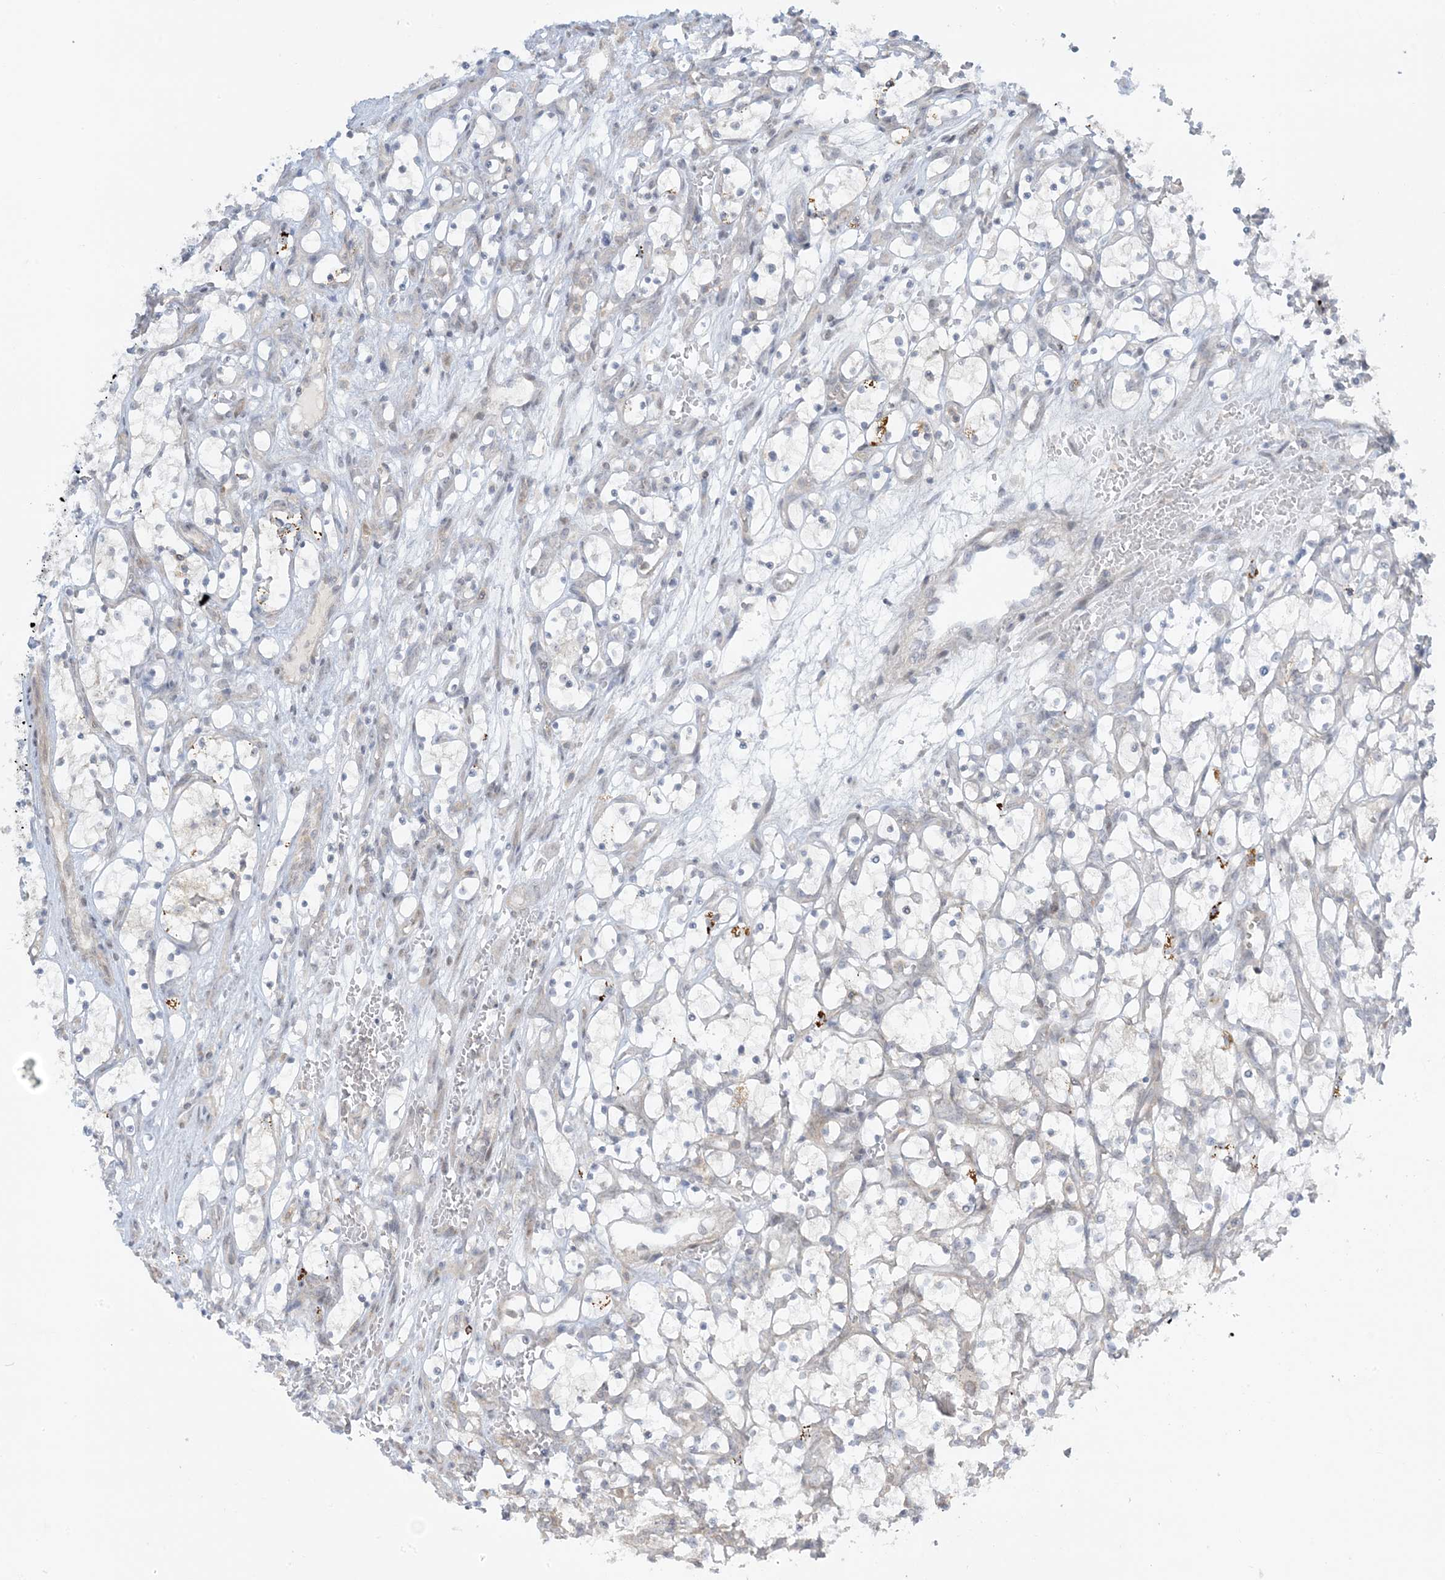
{"staining": {"intensity": "negative", "quantity": "none", "location": "none"}, "tissue": "renal cancer", "cell_type": "Tumor cells", "image_type": "cancer", "snomed": [{"axis": "morphology", "description": "Adenocarcinoma, NOS"}, {"axis": "topography", "description": "Kidney"}], "caption": "Tumor cells are negative for protein expression in human renal cancer (adenocarcinoma).", "gene": "PHLDB2", "patient": {"sex": "female", "age": 69}}